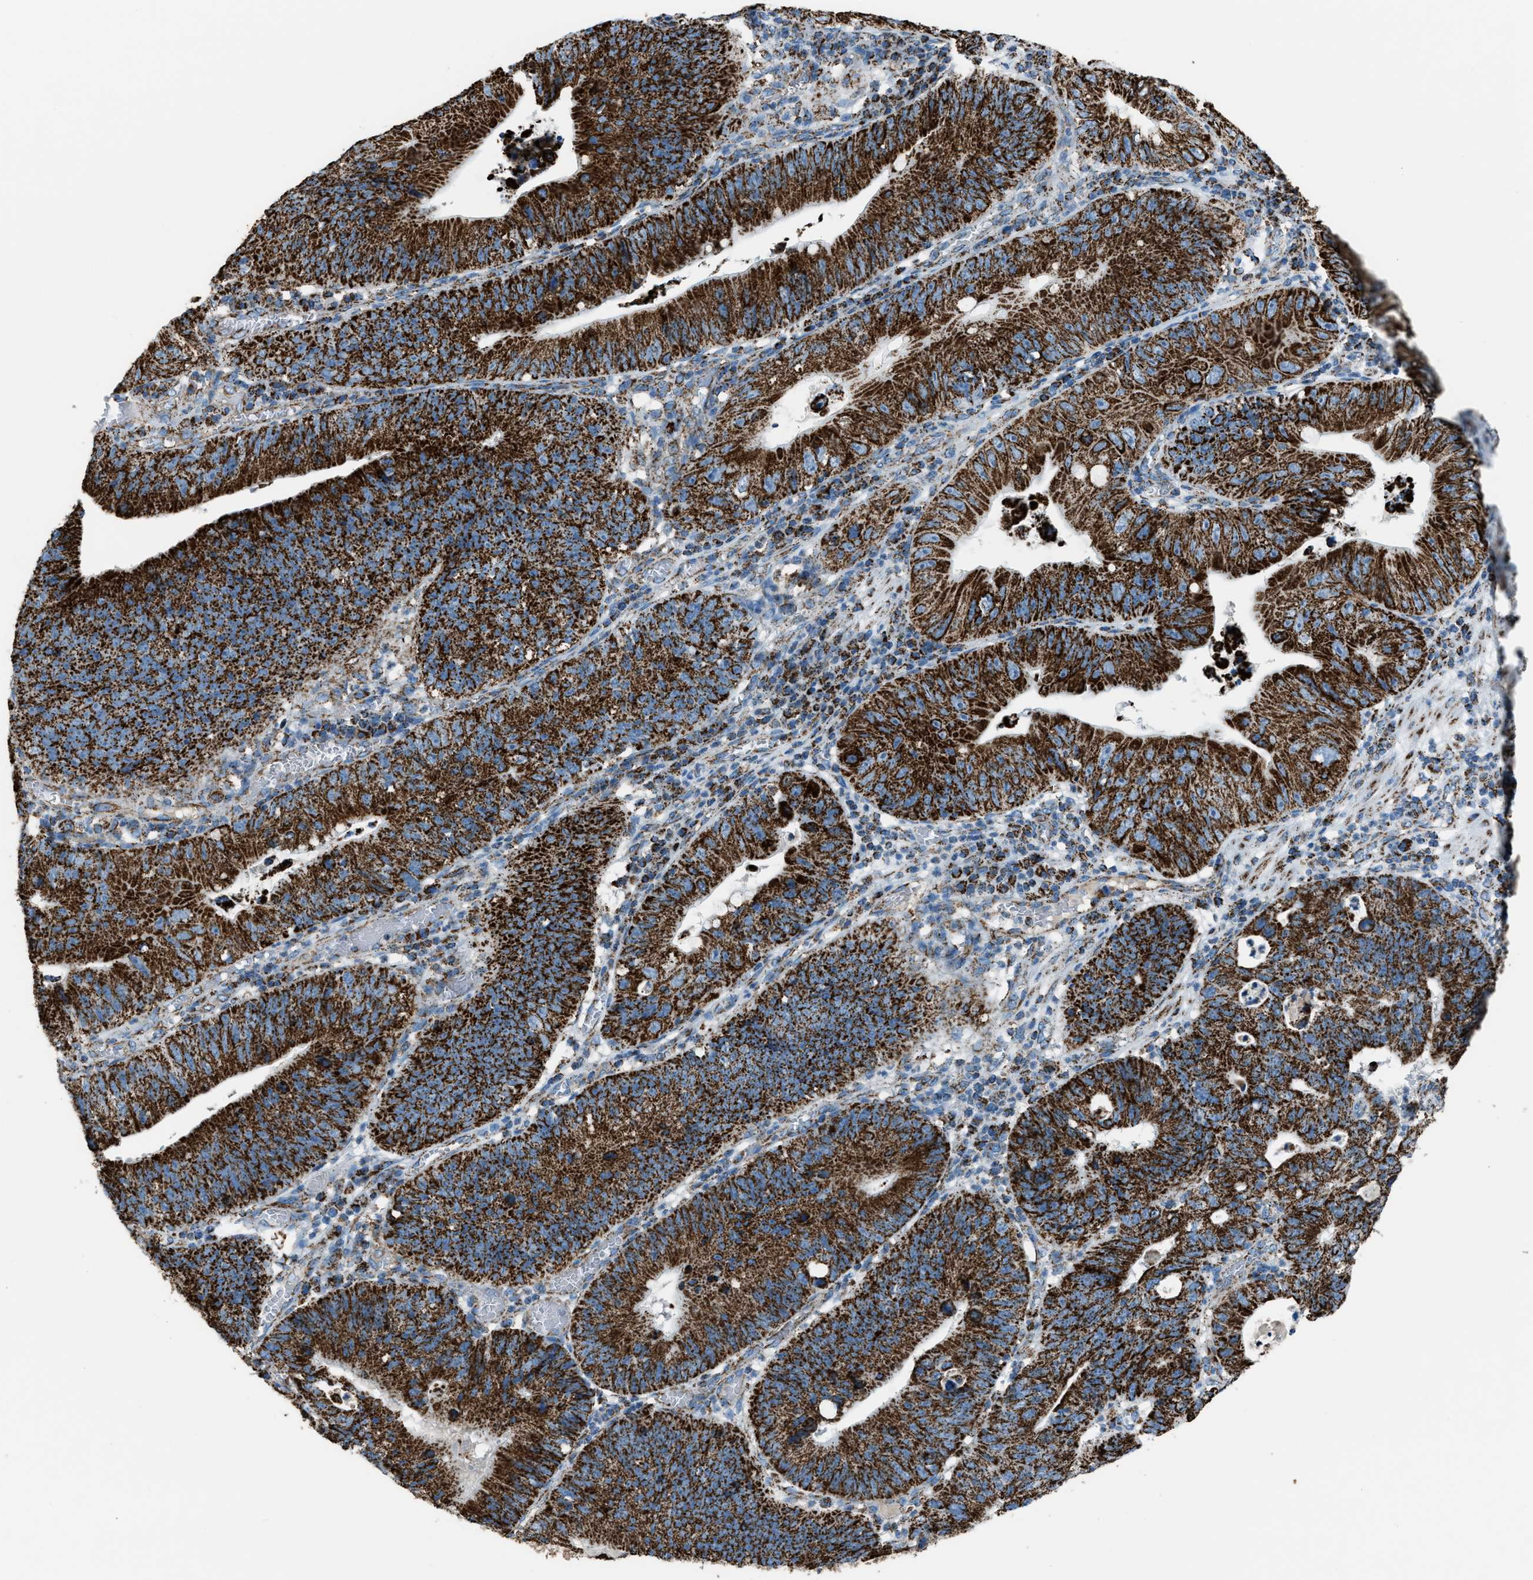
{"staining": {"intensity": "strong", "quantity": ">75%", "location": "cytoplasmic/membranous"}, "tissue": "stomach cancer", "cell_type": "Tumor cells", "image_type": "cancer", "snomed": [{"axis": "morphology", "description": "Adenocarcinoma, NOS"}, {"axis": "topography", "description": "Stomach"}], "caption": "Immunohistochemistry (IHC) photomicrograph of adenocarcinoma (stomach) stained for a protein (brown), which shows high levels of strong cytoplasmic/membranous expression in approximately >75% of tumor cells.", "gene": "MDH2", "patient": {"sex": "male", "age": 59}}